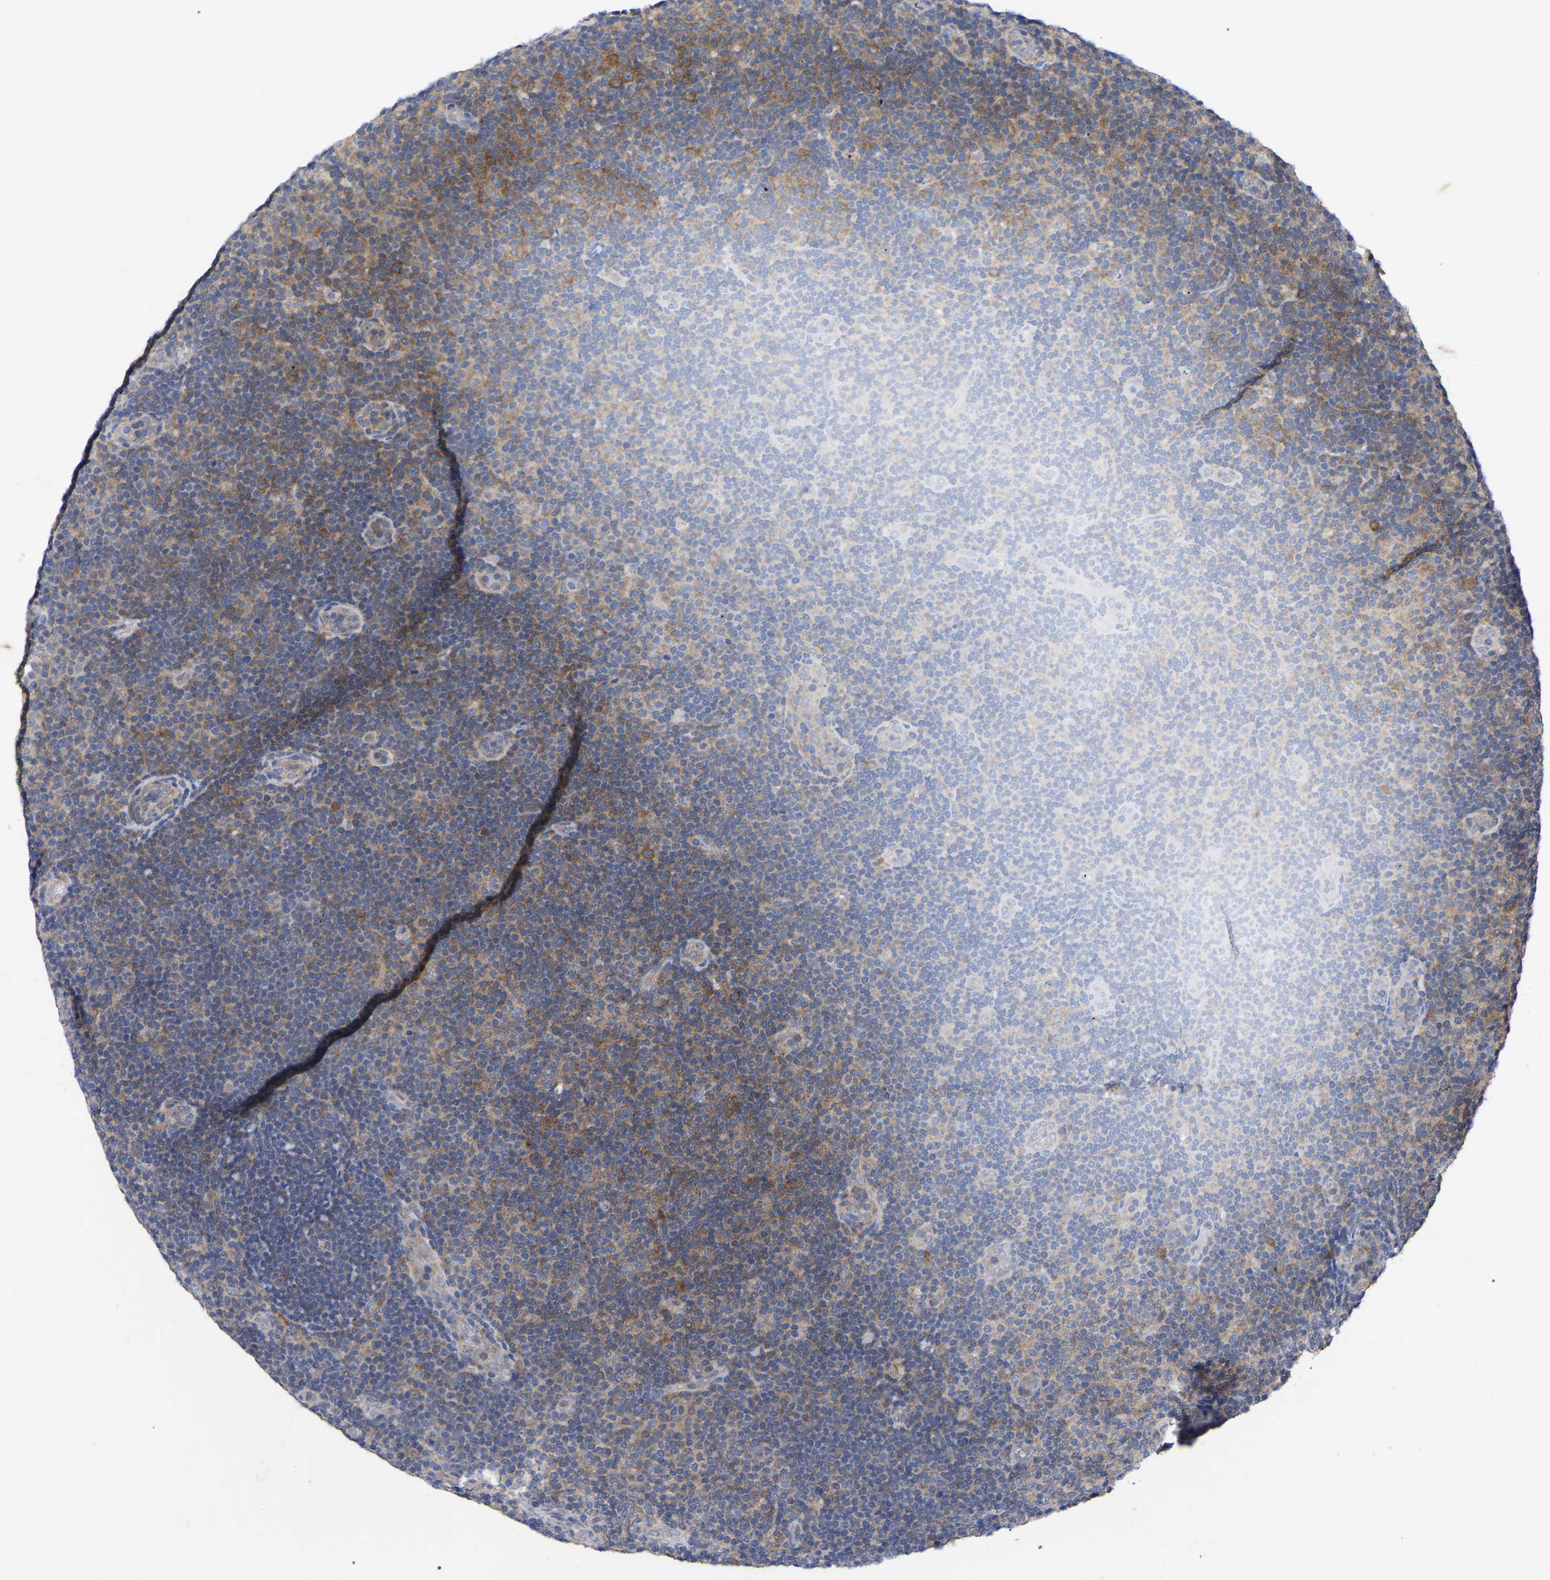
{"staining": {"intensity": "moderate", "quantity": "<25%", "location": "cytoplasmic/membranous"}, "tissue": "lymphoma", "cell_type": "Tumor cells", "image_type": "cancer", "snomed": [{"axis": "morphology", "description": "Malignant lymphoma, non-Hodgkin's type, Low grade"}, {"axis": "topography", "description": "Lymph node"}], "caption": "The histopathology image shows a brown stain indicating the presence of a protein in the cytoplasmic/membranous of tumor cells in lymphoma.", "gene": "TCP1", "patient": {"sex": "male", "age": 83}}